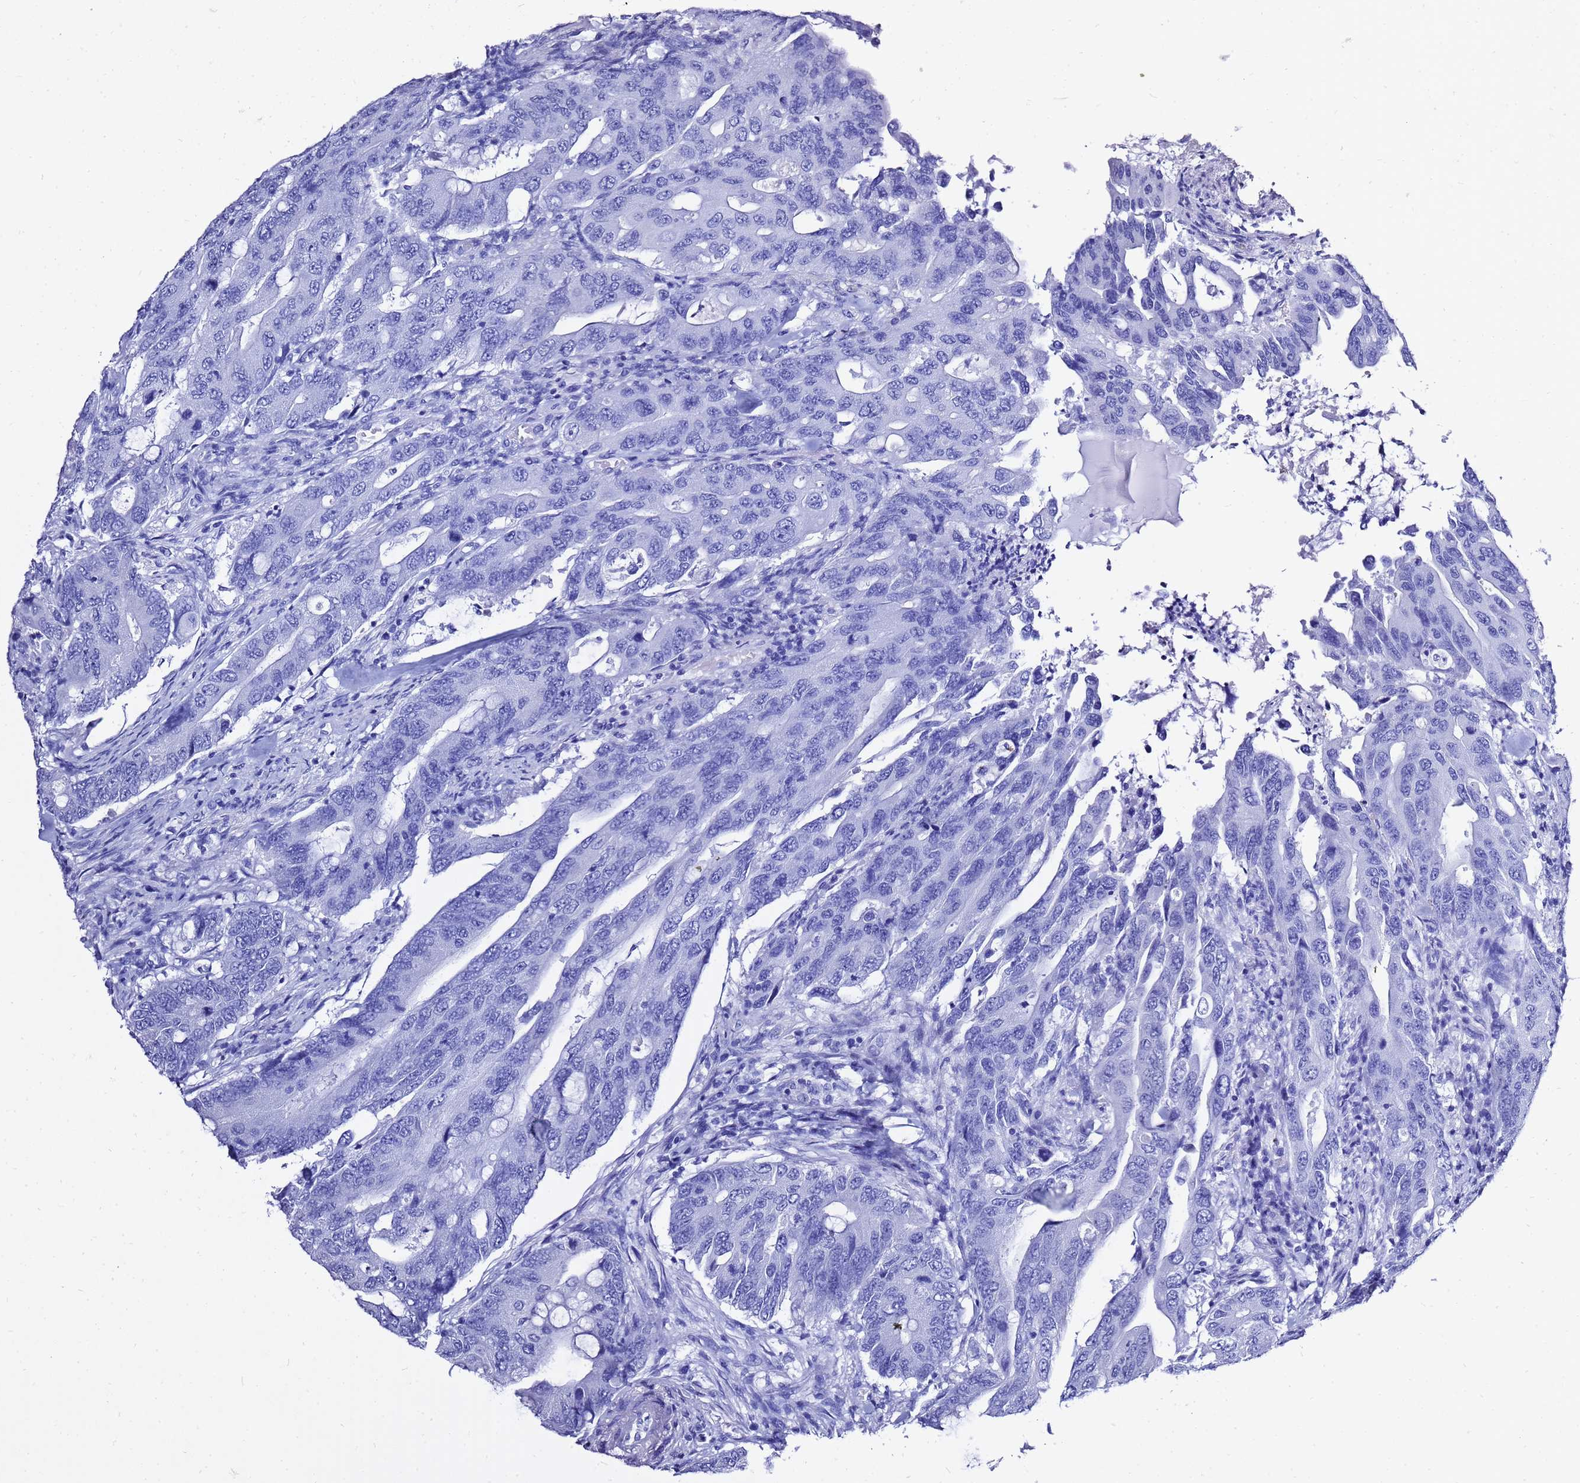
{"staining": {"intensity": "negative", "quantity": "none", "location": "none"}, "tissue": "colorectal cancer", "cell_type": "Tumor cells", "image_type": "cancer", "snomed": [{"axis": "morphology", "description": "Adenocarcinoma, NOS"}, {"axis": "topography", "description": "Colon"}], "caption": "Immunohistochemical staining of colorectal cancer (adenocarcinoma) shows no significant staining in tumor cells. (Immunohistochemistry (ihc), brightfield microscopy, high magnification).", "gene": "LIPF", "patient": {"sex": "male", "age": 71}}